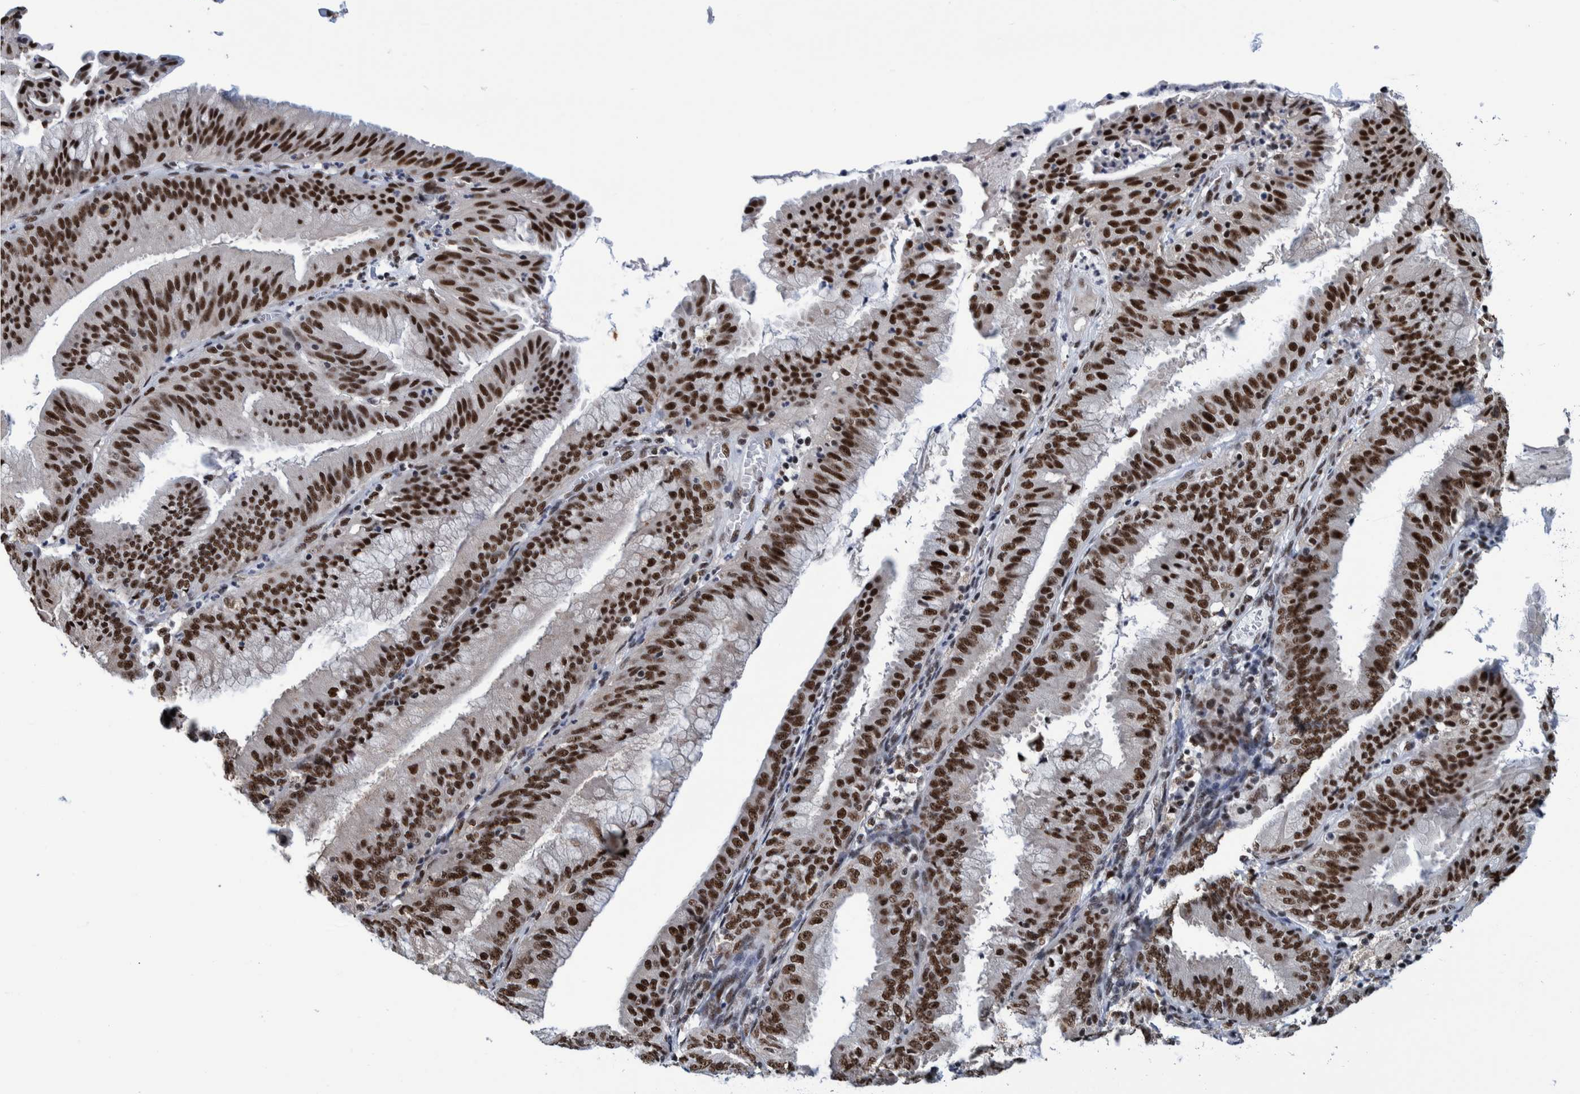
{"staining": {"intensity": "moderate", "quantity": ">75%", "location": "nuclear"}, "tissue": "endometrium", "cell_type": "Cells in endometrial stroma", "image_type": "normal", "snomed": [{"axis": "morphology", "description": "Normal tissue, NOS"}, {"axis": "morphology", "description": "Adenocarcinoma, NOS"}, {"axis": "topography", "description": "Endometrium"}], "caption": "An image of endometrium stained for a protein exhibits moderate nuclear brown staining in cells in endometrial stroma. Using DAB (3,3'-diaminobenzidine) (brown) and hematoxylin (blue) stains, captured at high magnification using brightfield microscopy.", "gene": "EFTUD2", "patient": {"sex": "female", "age": 57}}